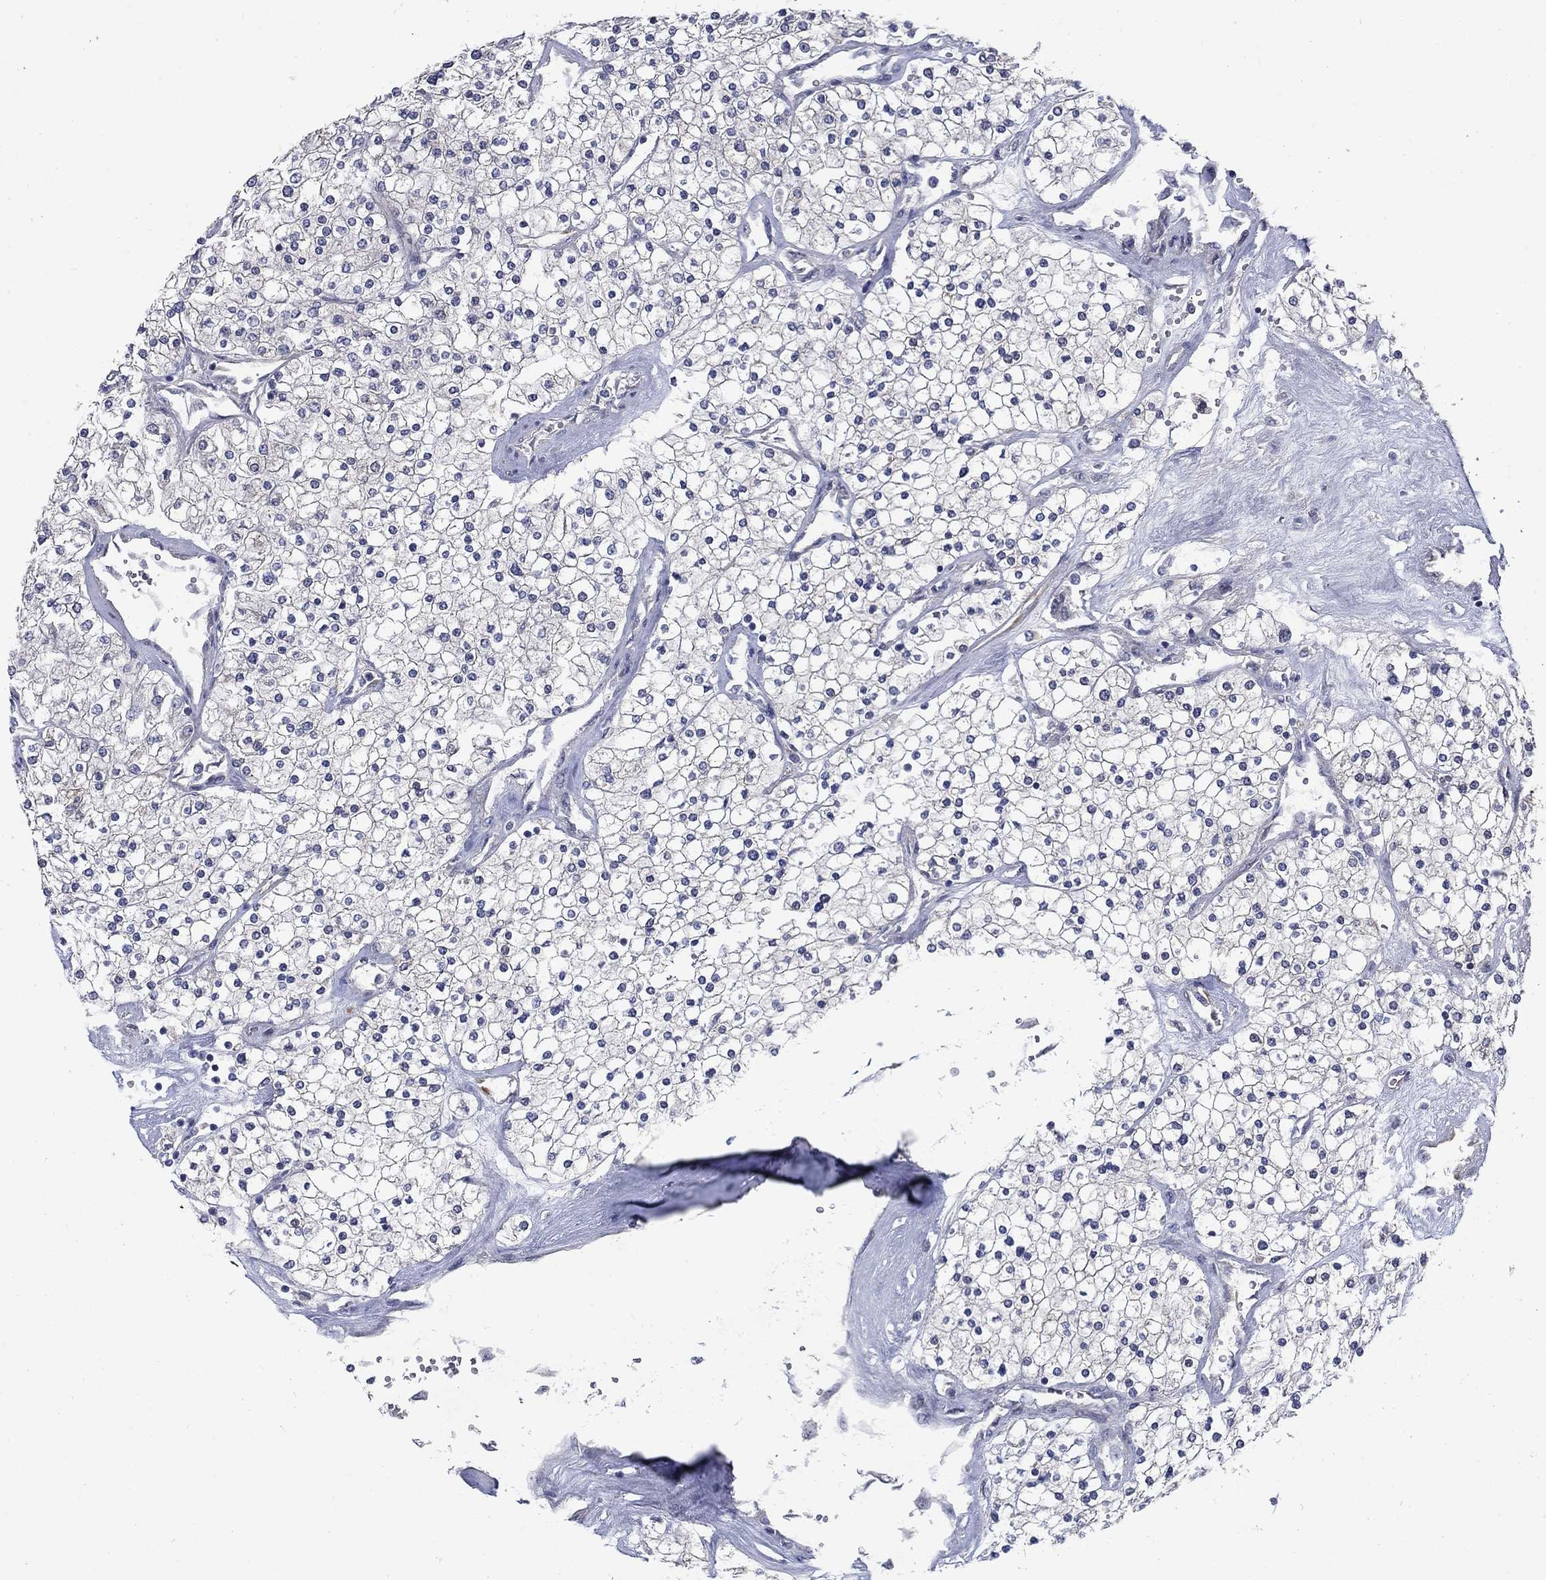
{"staining": {"intensity": "negative", "quantity": "none", "location": "none"}, "tissue": "renal cancer", "cell_type": "Tumor cells", "image_type": "cancer", "snomed": [{"axis": "morphology", "description": "Adenocarcinoma, NOS"}, {"axis": "topography", "description": "Kidney"}], "caption": "The immunohistochemistry (IHC) image has no significant staining in tumor cells of adenocarcinoma (renal) tissue.", "gene": "FAM3B", "patient": {"sex": "male", "age": 80}}